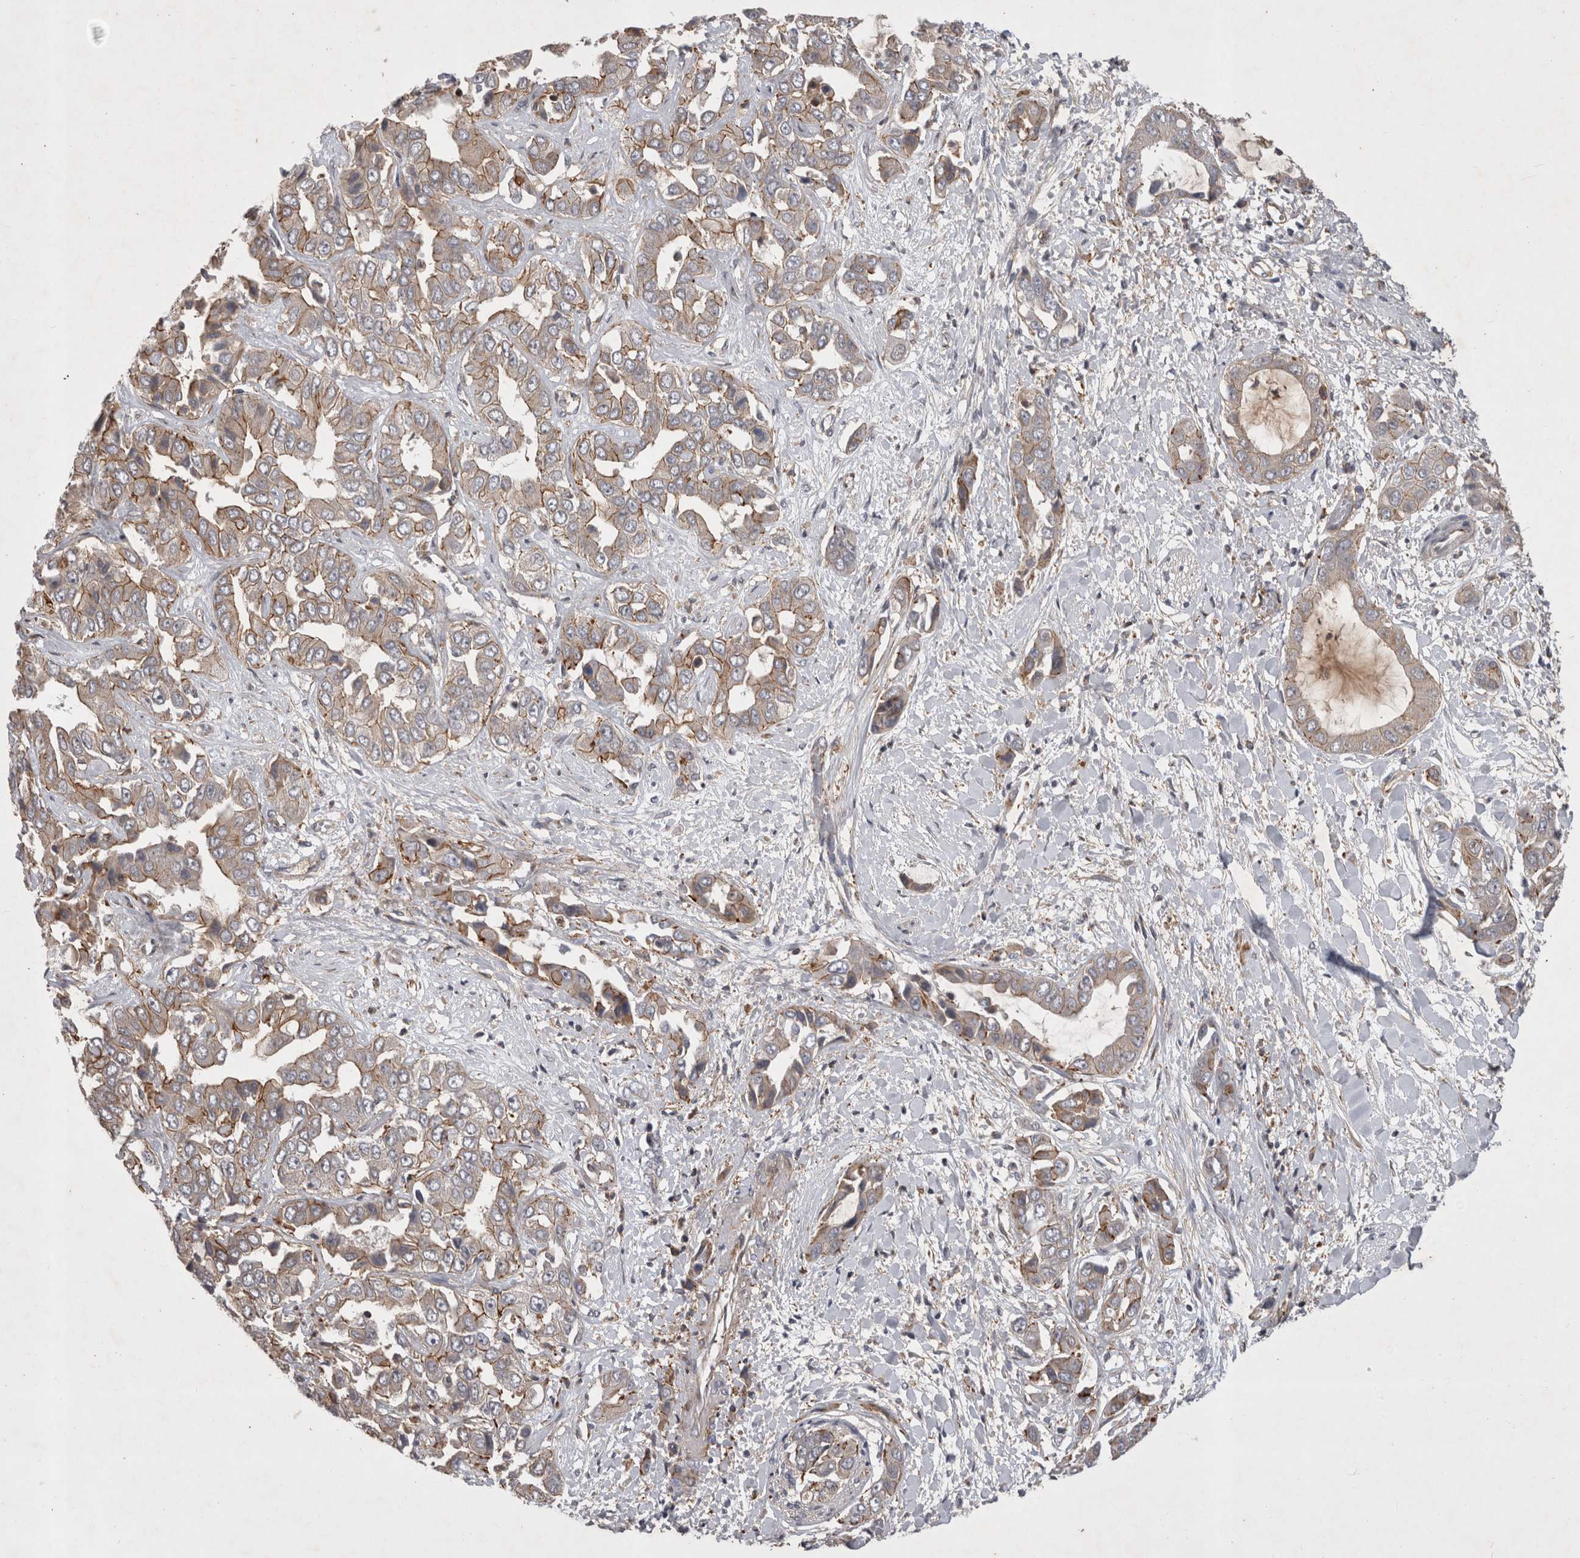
{"staining": {"intensity": "moderate", "quantity": "25%-75%", "location": "cytoplasmic/membranous"}, "tissue": "liver cancer", "cell_type": "Tumor cells", "image_type": "cancer", "snomed": [{"axis": "morphology", "description": "Cholangiocarcinoma"}, {"axis": "topography", "description": "Liver"}], "caption": "Human liver cholangiocarcinoma stained for a protein (brown) reveals moderate cytoplasmic/membranous positive positivity in approximately 25%-75% of tumor cells.", "gene": "SPATA48", "patient": {"sex": "female", "age": 52}}